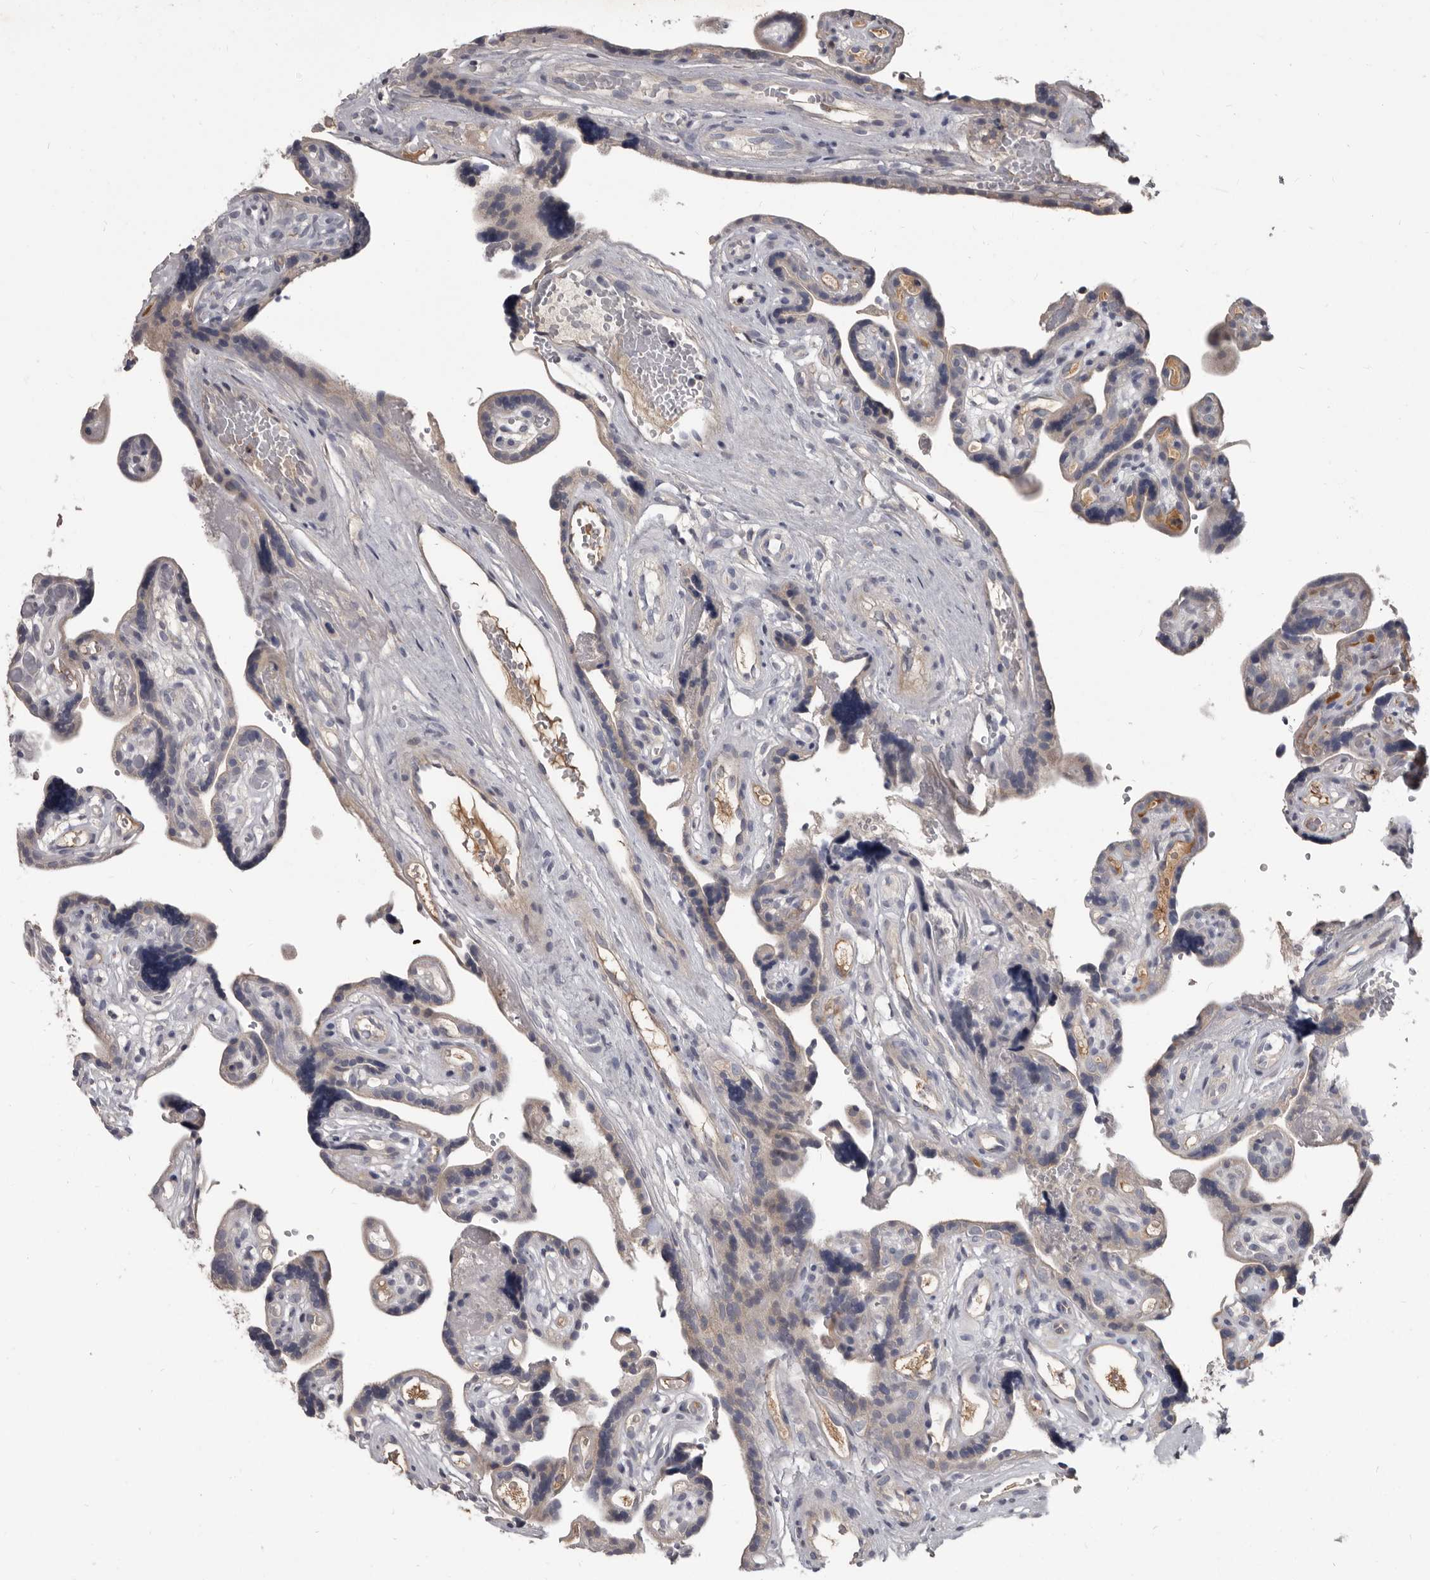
{"staining": {"intensity": "weak", "quantity": "<25%", "location": "cytoplasmic/membranous"}, "tissue": "placenta", "cell_type": "Trophoblastic cells", "image_type": "normal", "snomed": [{"axis": "morphology", "description": "Normal tissue, NOS"}, {"axis": "topography", "description": "Placenta"}], "caption": "Immunohistochemistry (IHC) of unremarkable placenta demonstrates no staining in trophoblastic cells.", "gene": "ALDH5A1", "patient": {"sex": "female", "age": 30}}